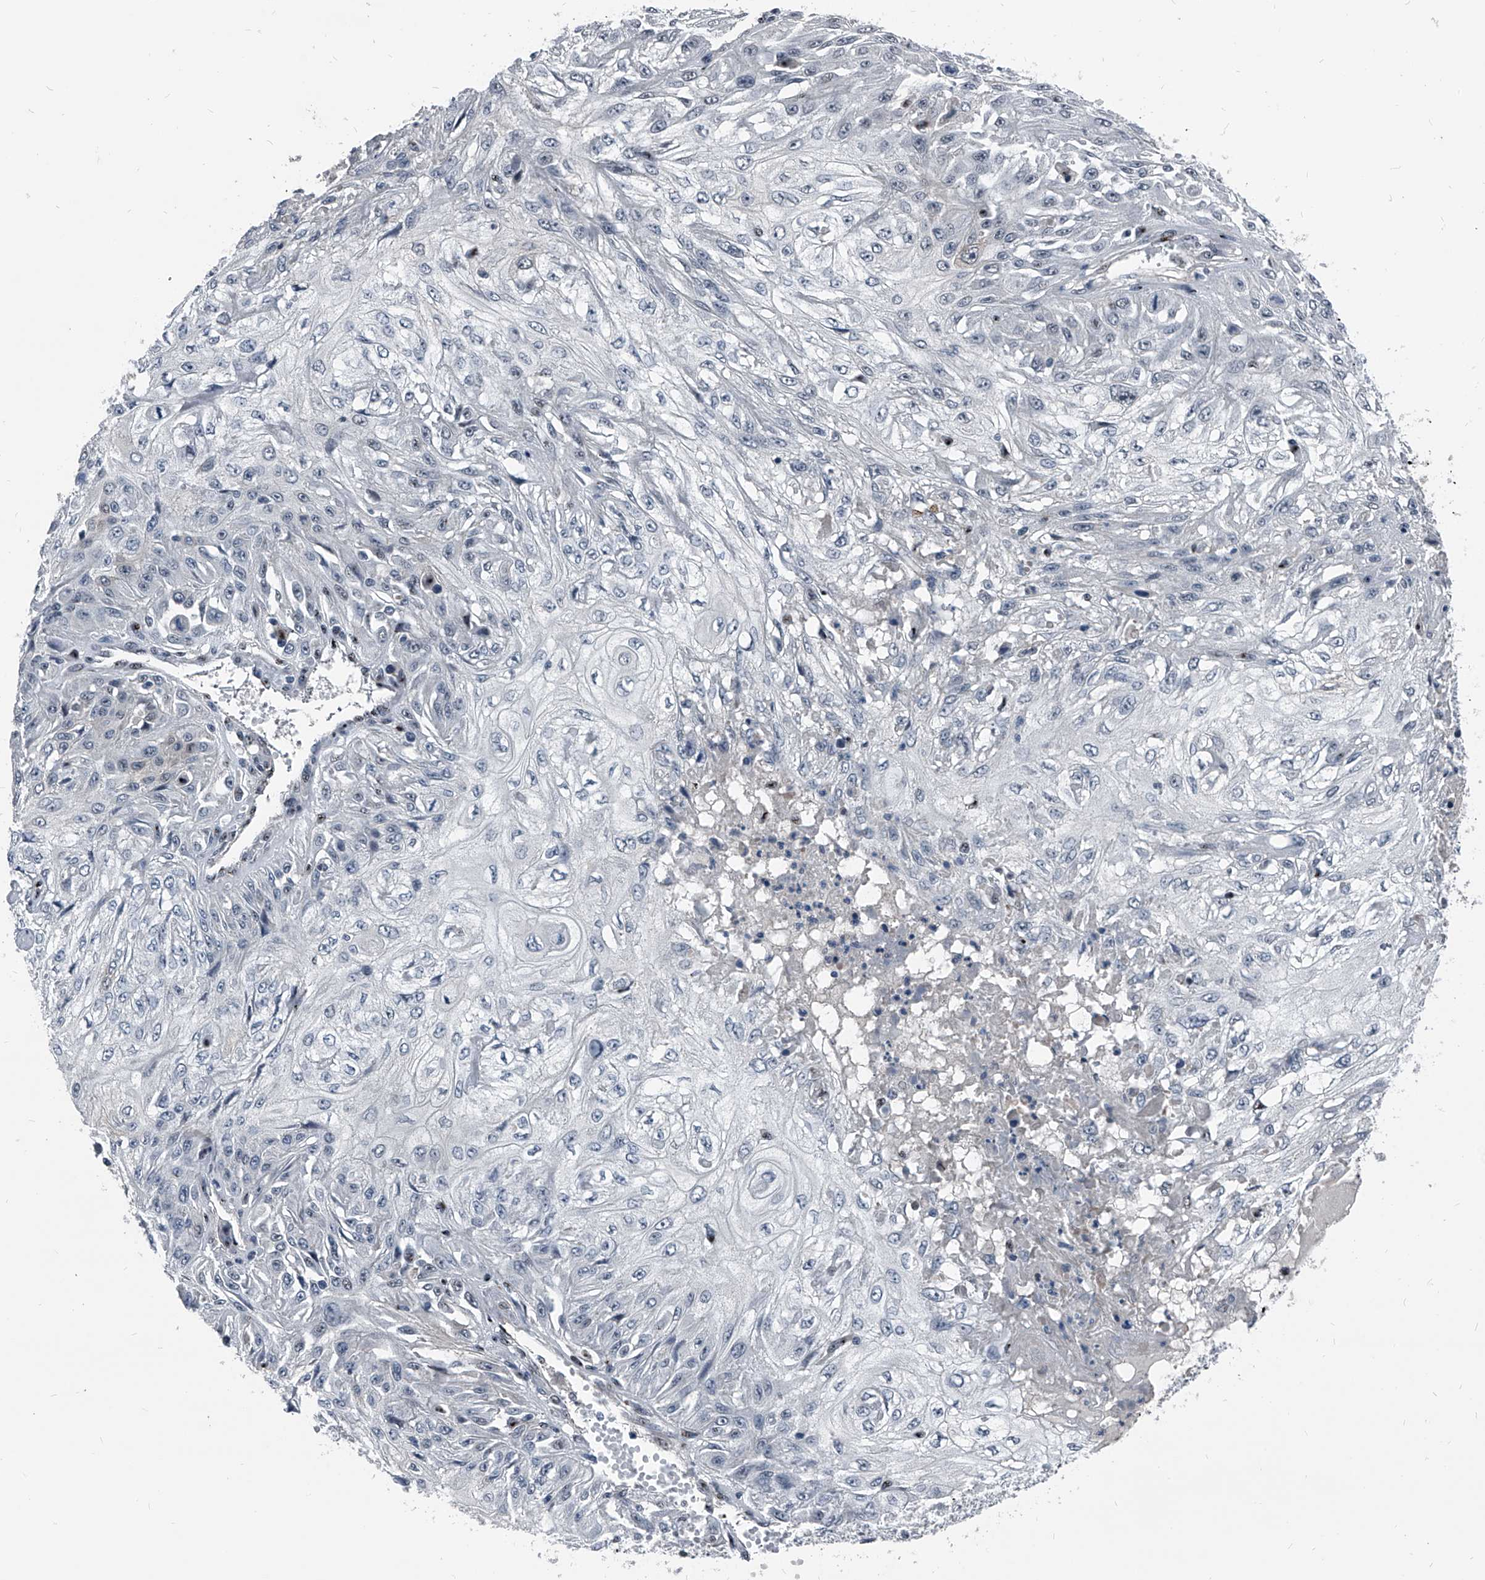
{"staining": {"intensity": "negative", "quantity": "none", "location": "none"}, "tissue": "skin cancer", "cell_type": "Tumor cells", "image_type": "cancer", "snomed": [{"axis": "morphology", "description": "Squamous cell carcinoma, NOS"}, {"axis": "morphology", "description": "Squamous cell carcinoma, metastatic, NOS"}, {"axis": "topography", "description": "Skin"}, {"axis": "topography", "description": "Lymph node"}], "caption": "The micrograph reveals no staining of tumor cells in metastatic squamous cell carcinoma (skin).", "gene": "MEN1", "patient": {"sex": "male", "age": 75}}